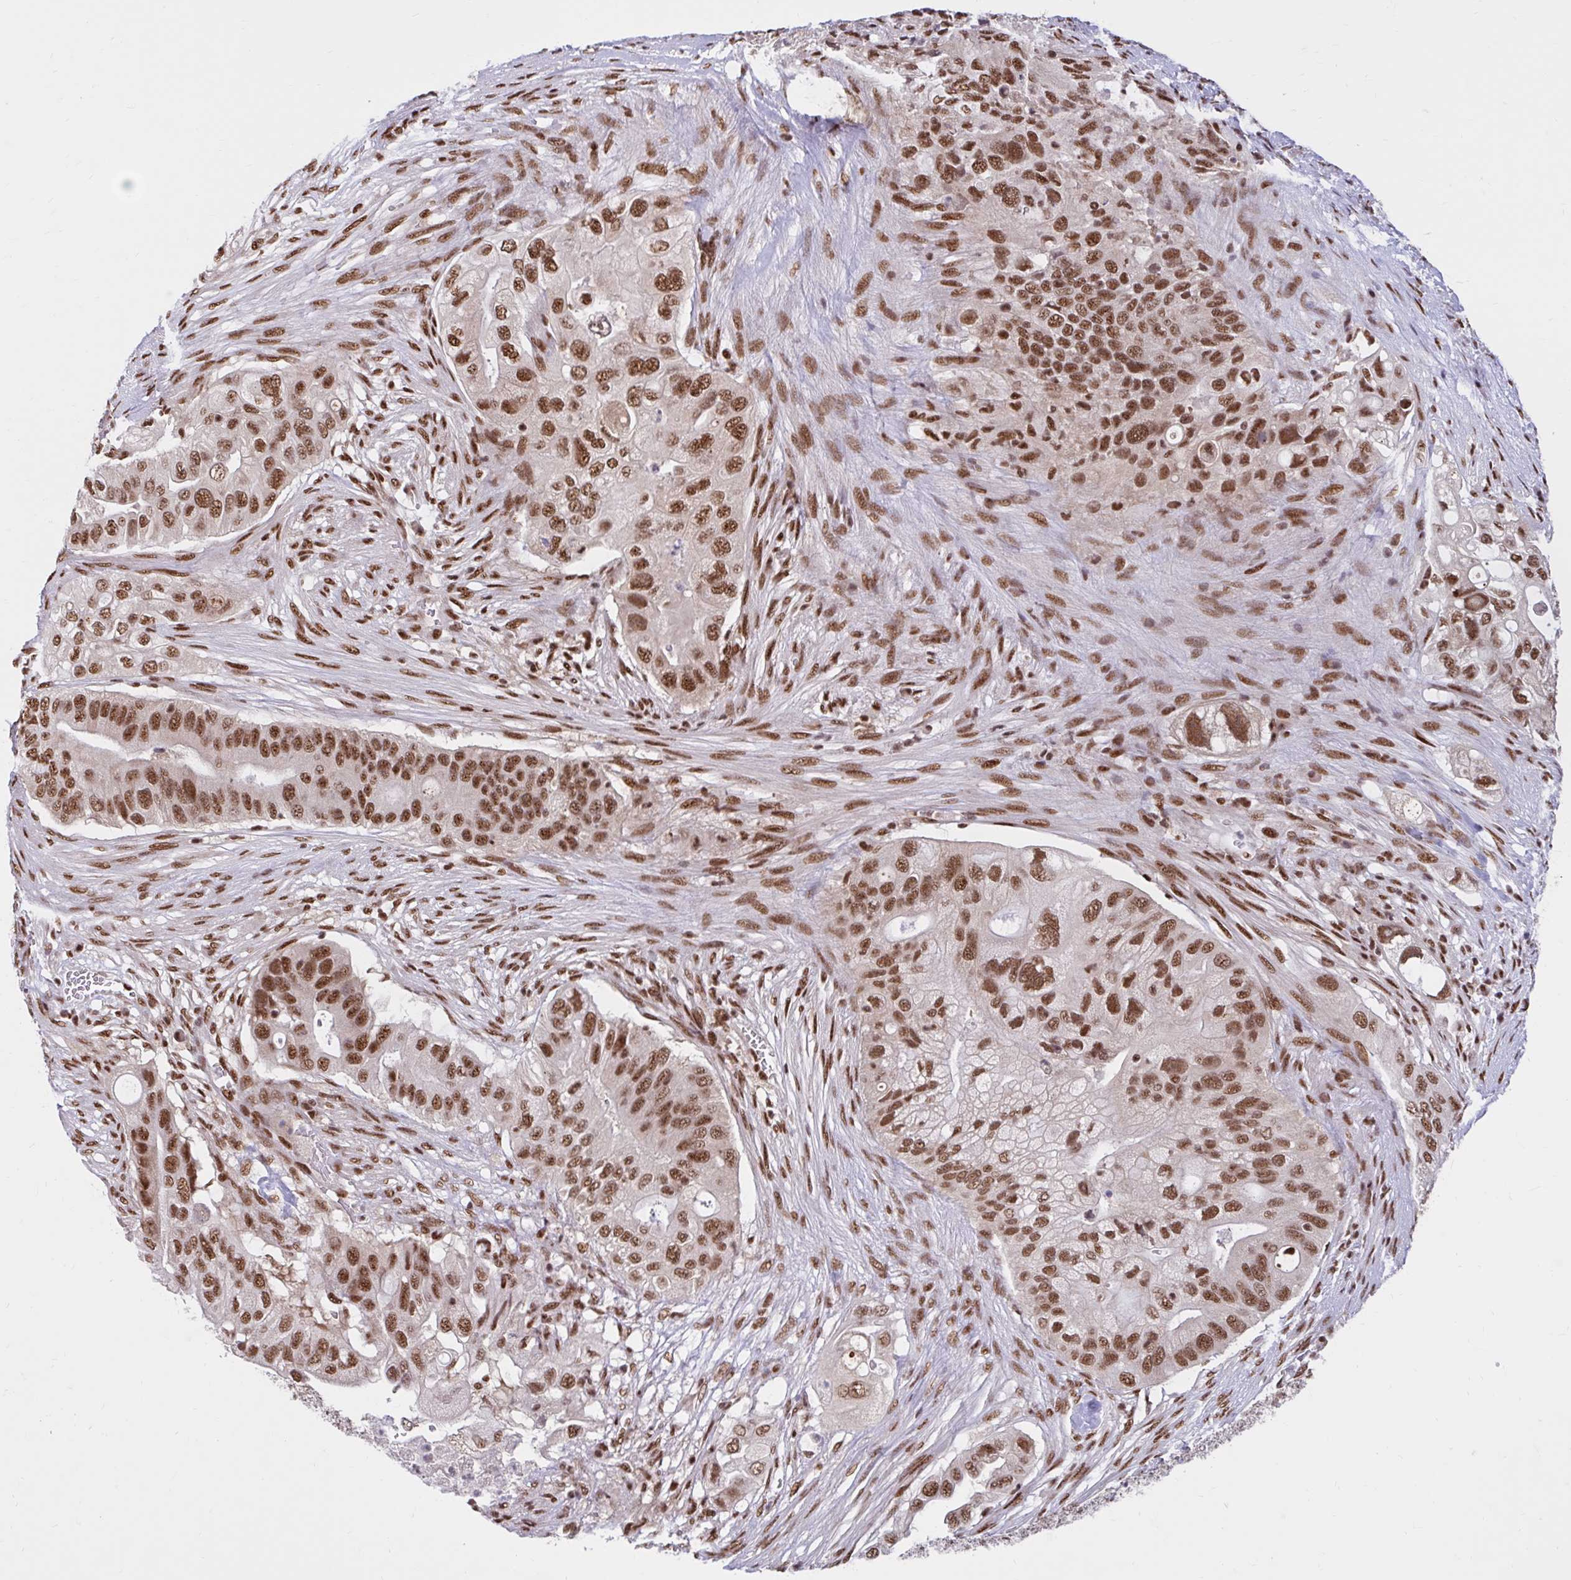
{"staining": {"intensity": "moderate", "quantity": ">75%", "location": "nuclear"}, "tissue": "pancreatic cancer", "cell_type": "Tumor cells", "image_type": "cancer", "snomed": [{"axis": "morphology", "description": "Adenocarcinoma, NOS"}, {"axis": "topography", "description": "Pancreas"}], "caption": "Immunohistochemistry (IHC) (DAB) staining of pancreatic adenocarcinoma displays moderate nuclear protein positivity in approximately >75% of tumor cells.", "gene": "ABCA9", "patient": {"sex": "female", "age": 72}}